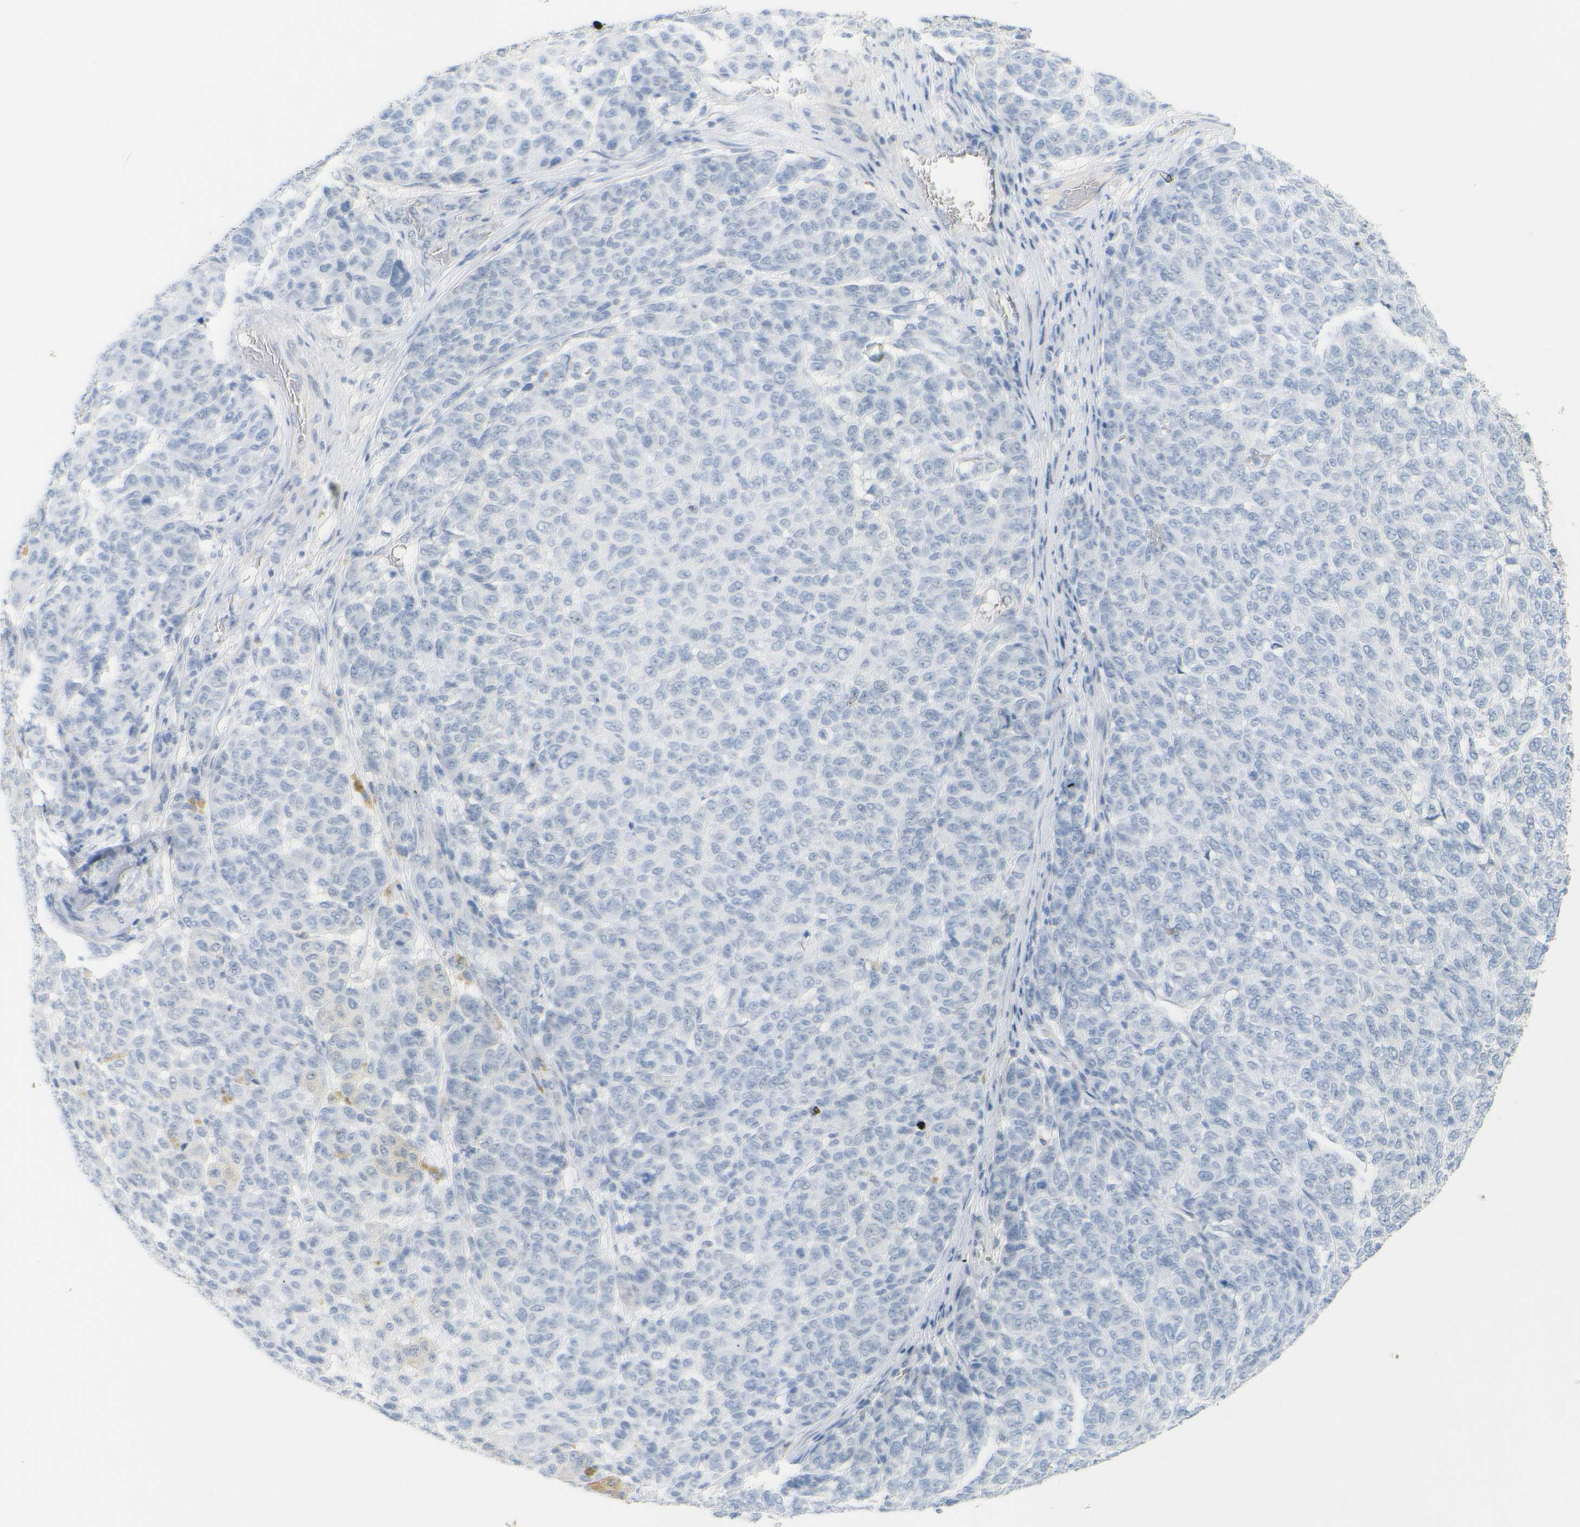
{"staining": {"intensity": "negative", "quantity": "none", "location": "none"}, "tissue": "melanoma", "cell_type": "Tumor cells", "image_type": "cancer", "snomed": [{"axis": "morphology", "description": "Malignant melanoma, NOS"}, {"axis": "topography", "description": "Skin"}], "caption": "Tumor cells are negative for brown protein staining in melanoma.", "gene": "OPN1SW", "patient": {"sex": "male", "age": 59}}